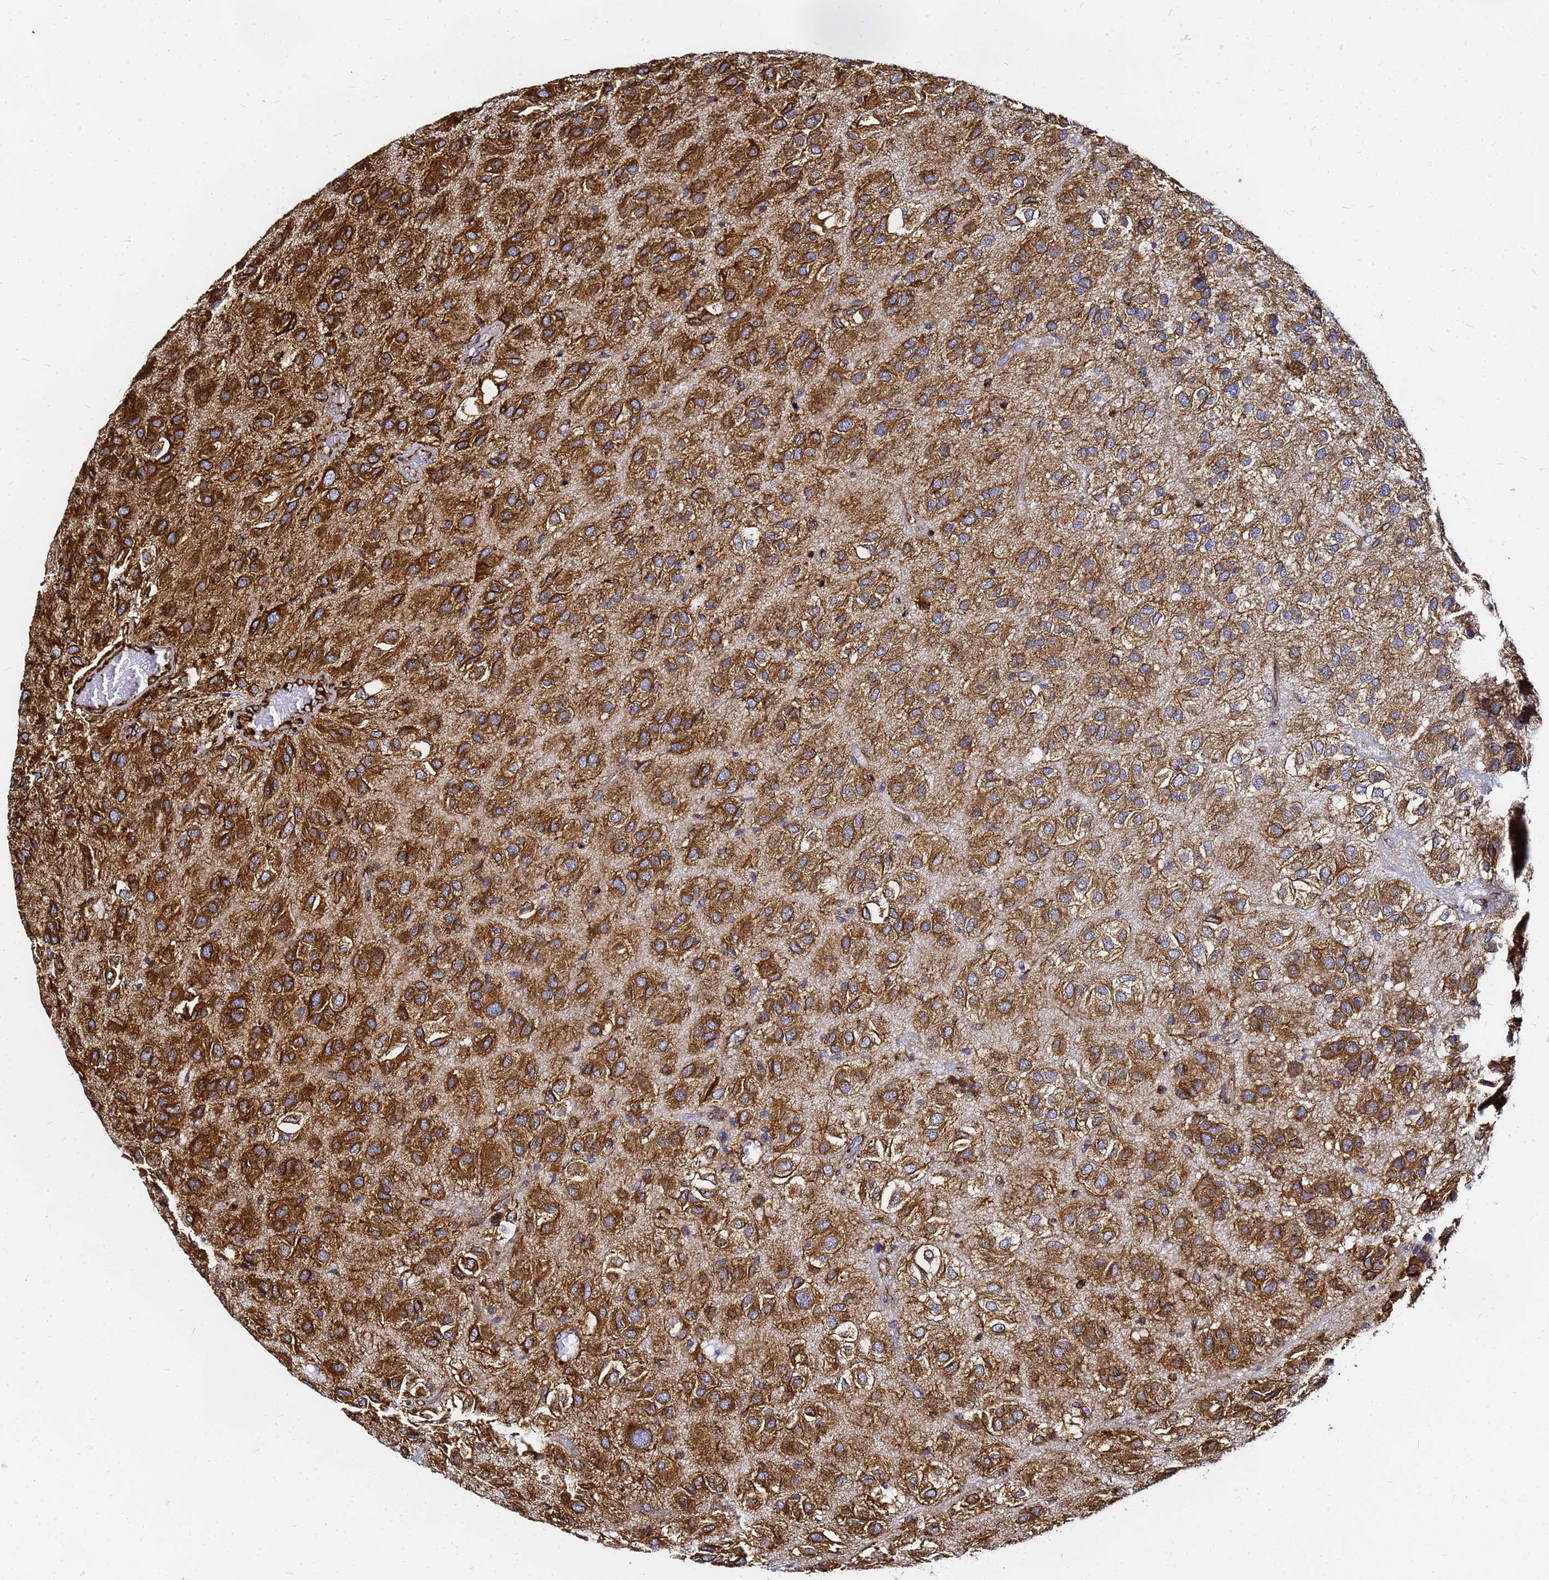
{"staining": {"intensity": "strong", "quantity": ">75%", "location": "cytoplasmic/membranous"}, "tissue": "glioma", "cell_type": "Tumor cells", "image_type": "cancer", "snomed": [{"axis": "morphology", "description": "Glioma, malignant, Low grade"}, {"axis": "topography", "description": "Brain"}], "caption": "Immunohistochemical staining of malignant glioma (low-grade) demonstrates high levels of strong cytoplasmic/membranous expression in approximately >75% of tumor cells.", "gene": "TUBA8", "patient": {"sex": "male", "age": 66}}